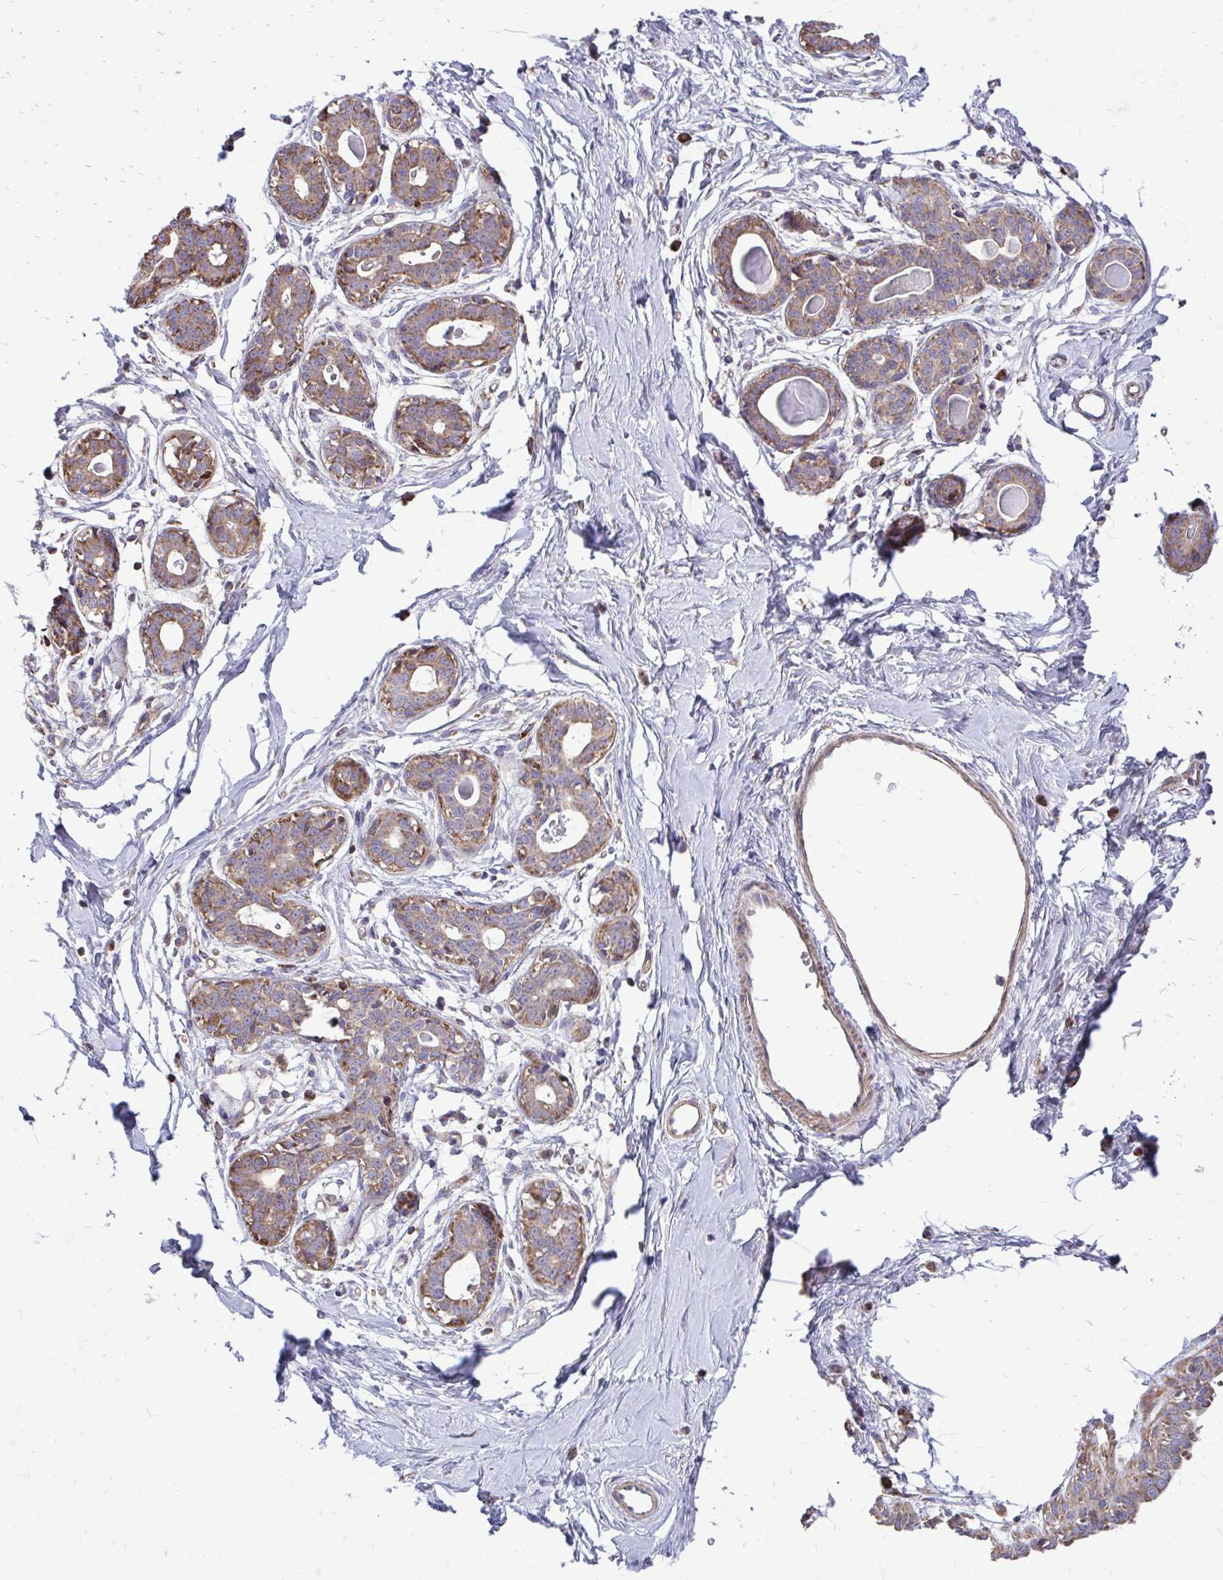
{"staining": {"intensity": "negative", "quantity": "none", "location": "none"}, "tissue": "breast", "cell_type": "Adipocytes", "image_type": "normal", "snomed": [{"axis": "morphology", "description": "Normal tissue, NOS"}, {"axis": "topography", "description": "Breast"}], "caption": "Adipocytes show no significant protein staining in benign breast.", "gene": "ATP13A2", "patient": {"sex": "female", "age": 45}}